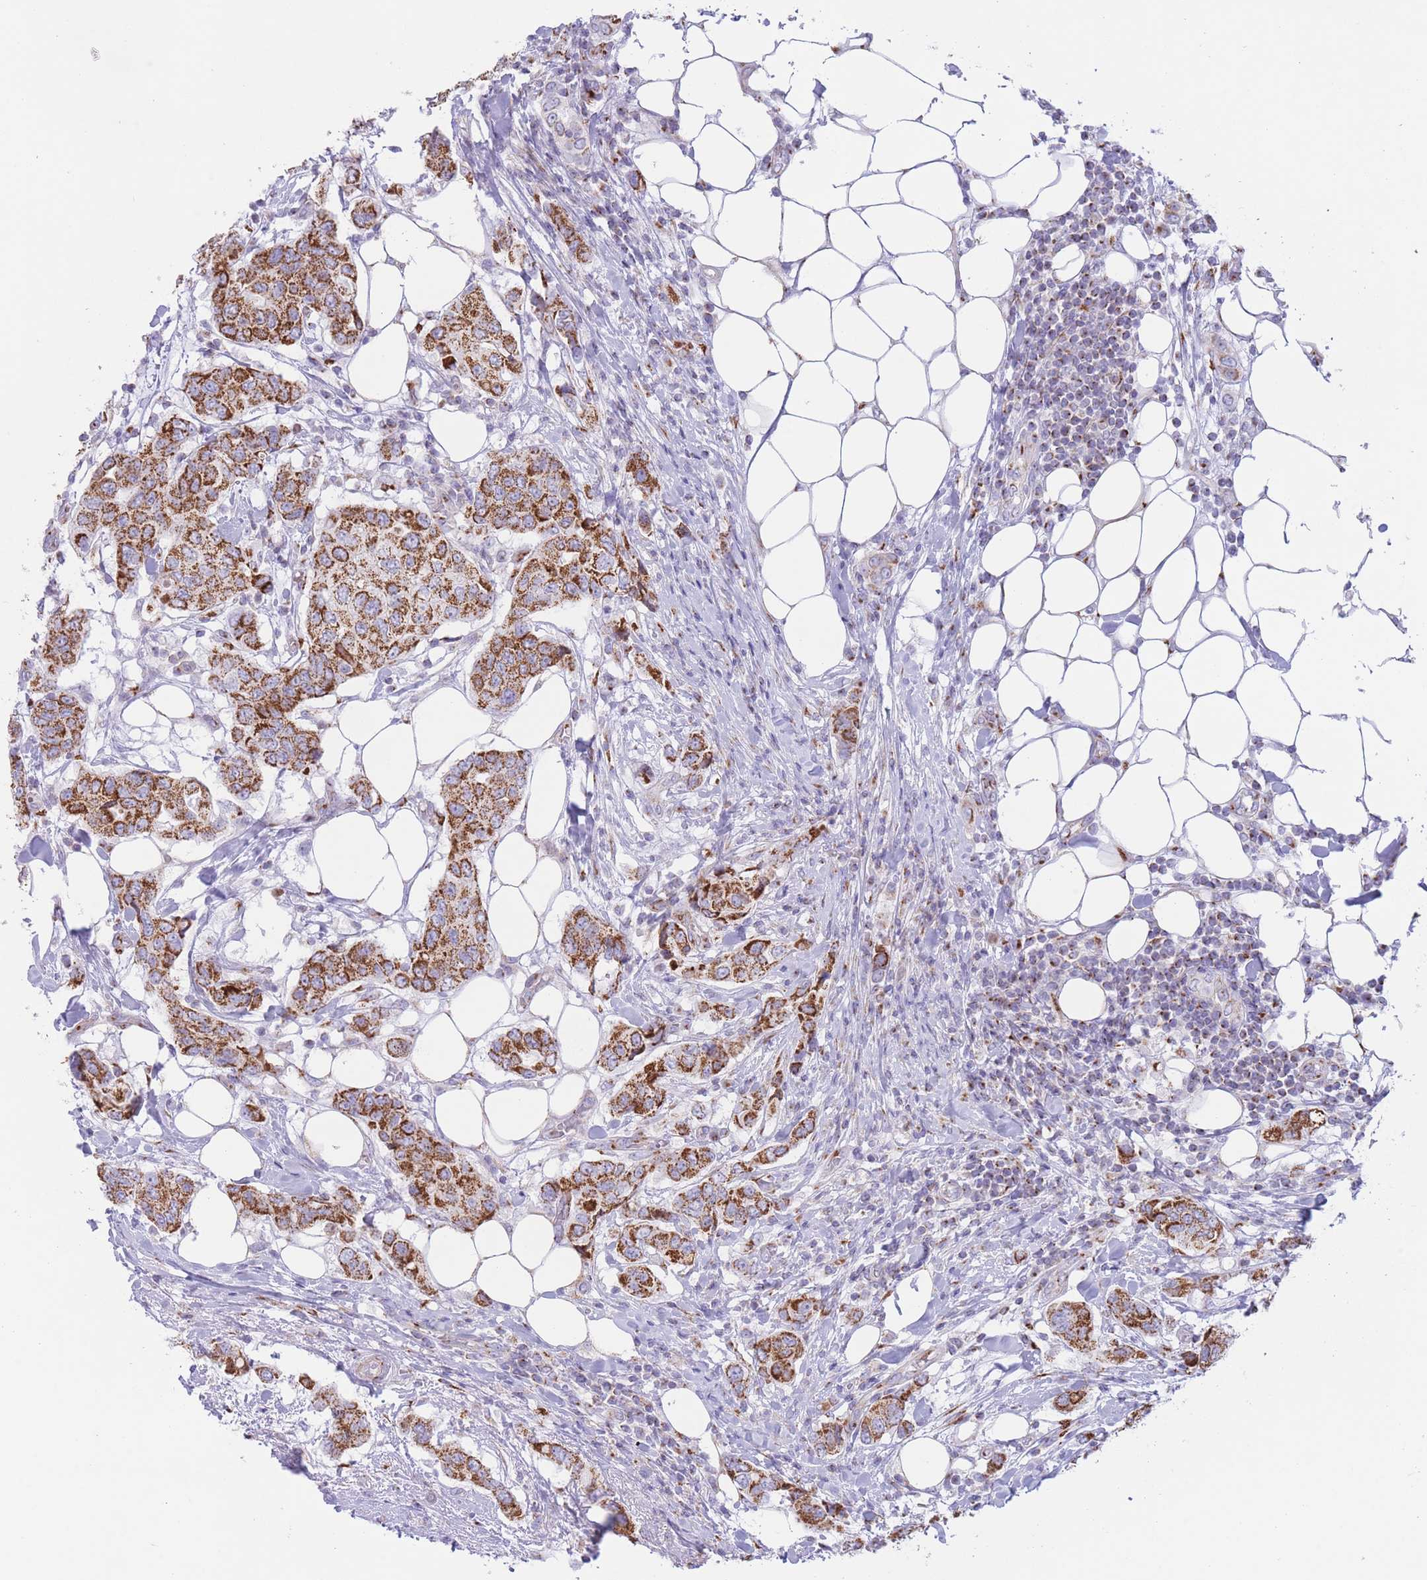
{"staining": {"intensity": "strong", "quantity": "25%-75%", "location": "cytoplasmic/membranous"}, "tissue": "breast cancer", "cell_type": "Tumor cells", "image_type": "cancer", "snomed": [{"axis": "morphology", "description": "Lobular carcinoma"}, {"axis": "topography", "description": "Breast"}], "caption": "IHC micrograph of human breast cancer stained for a protein (brown), which demonstrates high levels of strong cytoplasmic/membranous staining in approximately 25%-75% of tumor cells.", "gene": "MPND", "patient": {"sex": "female", "age": 51}}